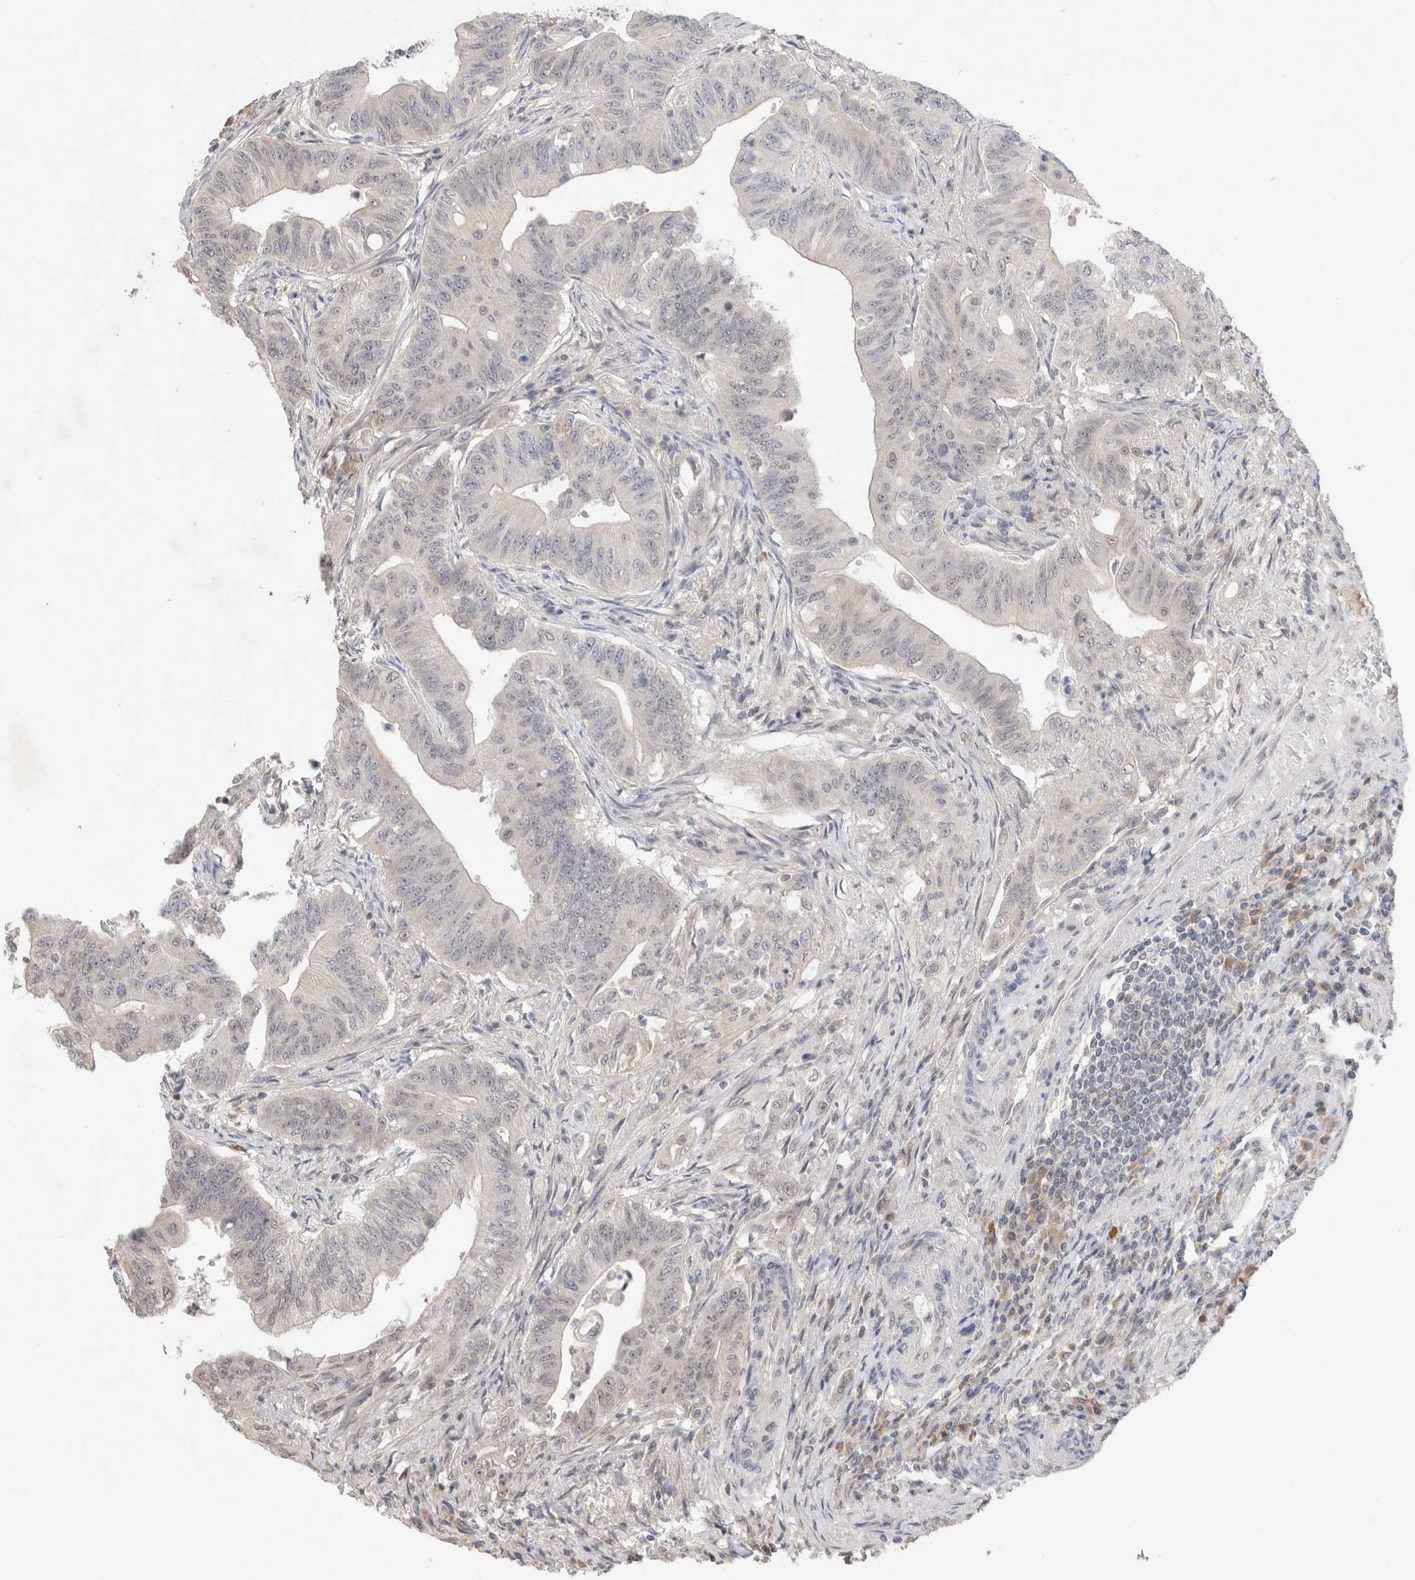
{"staining": {"intensity": "negative", "quantity": "none", "location": "none"}, "tissue": "colorectal cancer", "cell_type": "Tumor cells", "image_type": "cancer", "snomed": [{"axis": "morphology", "description": "Adenoma, NOS"}, {"axis": "morphology", "description": "Adenocarcinoma, NOS"}, {"axis": "topography", "description": "Colon"}], "caption": "Tumor cells show no significant protein positivity in colorectal adenocarcinoma.", "gene": "SYDE2", "patient": {"sex": "male", "age": 79}}